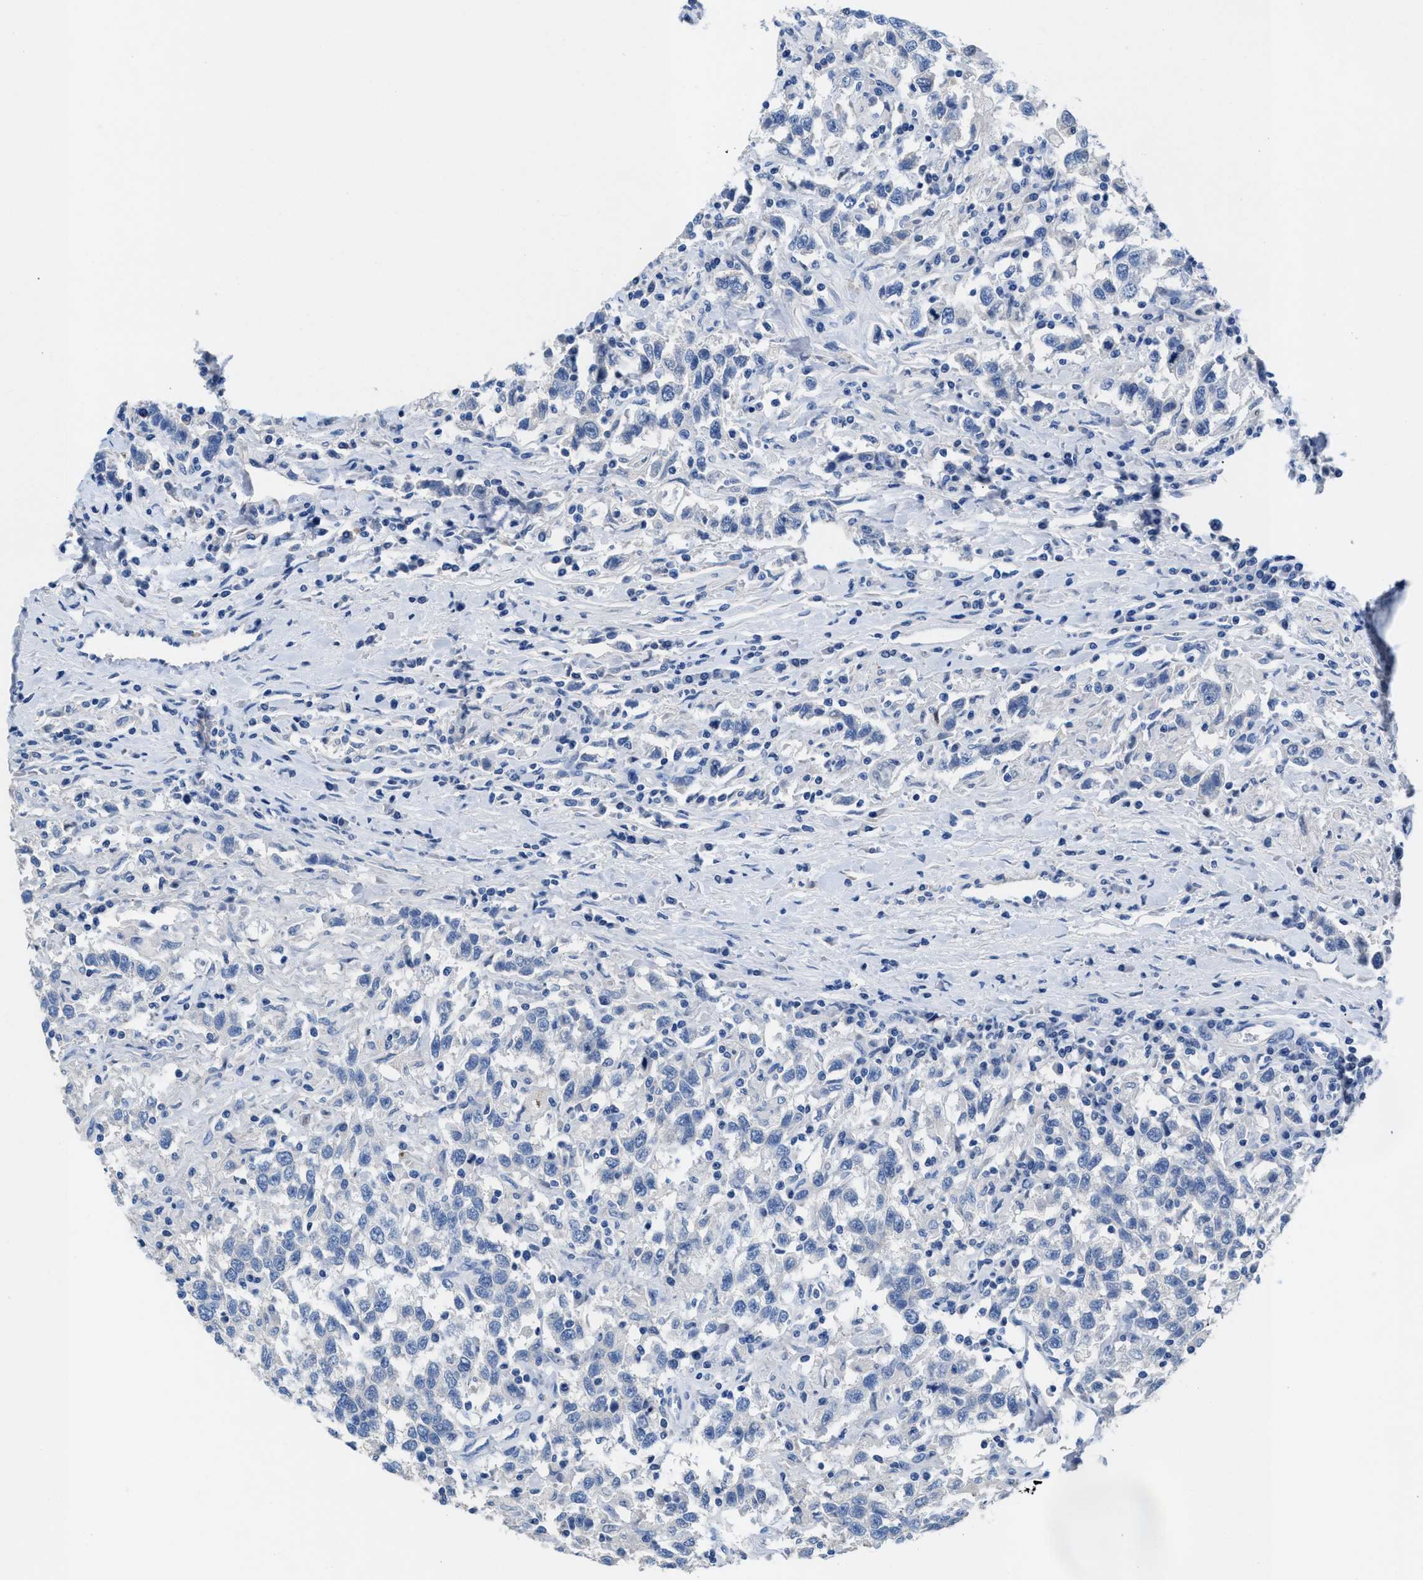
{"staining": {"intensity": "negative", "quantity": "none", "location": "none"}, "tissue": "testis cancer", "cell_type": "Tumor cells", "image_type": "cancer", "snomed": [{"axis": "morphology", "description": "Seminoma, NOS"}, {"axis": "topography", "description": "Testis"}], "caption": "Tumor cells are negative for protein expression in human testis cancer (seminoma).", "gene": "SLFN13", "patient": {"sex": "male", "age": 41}}